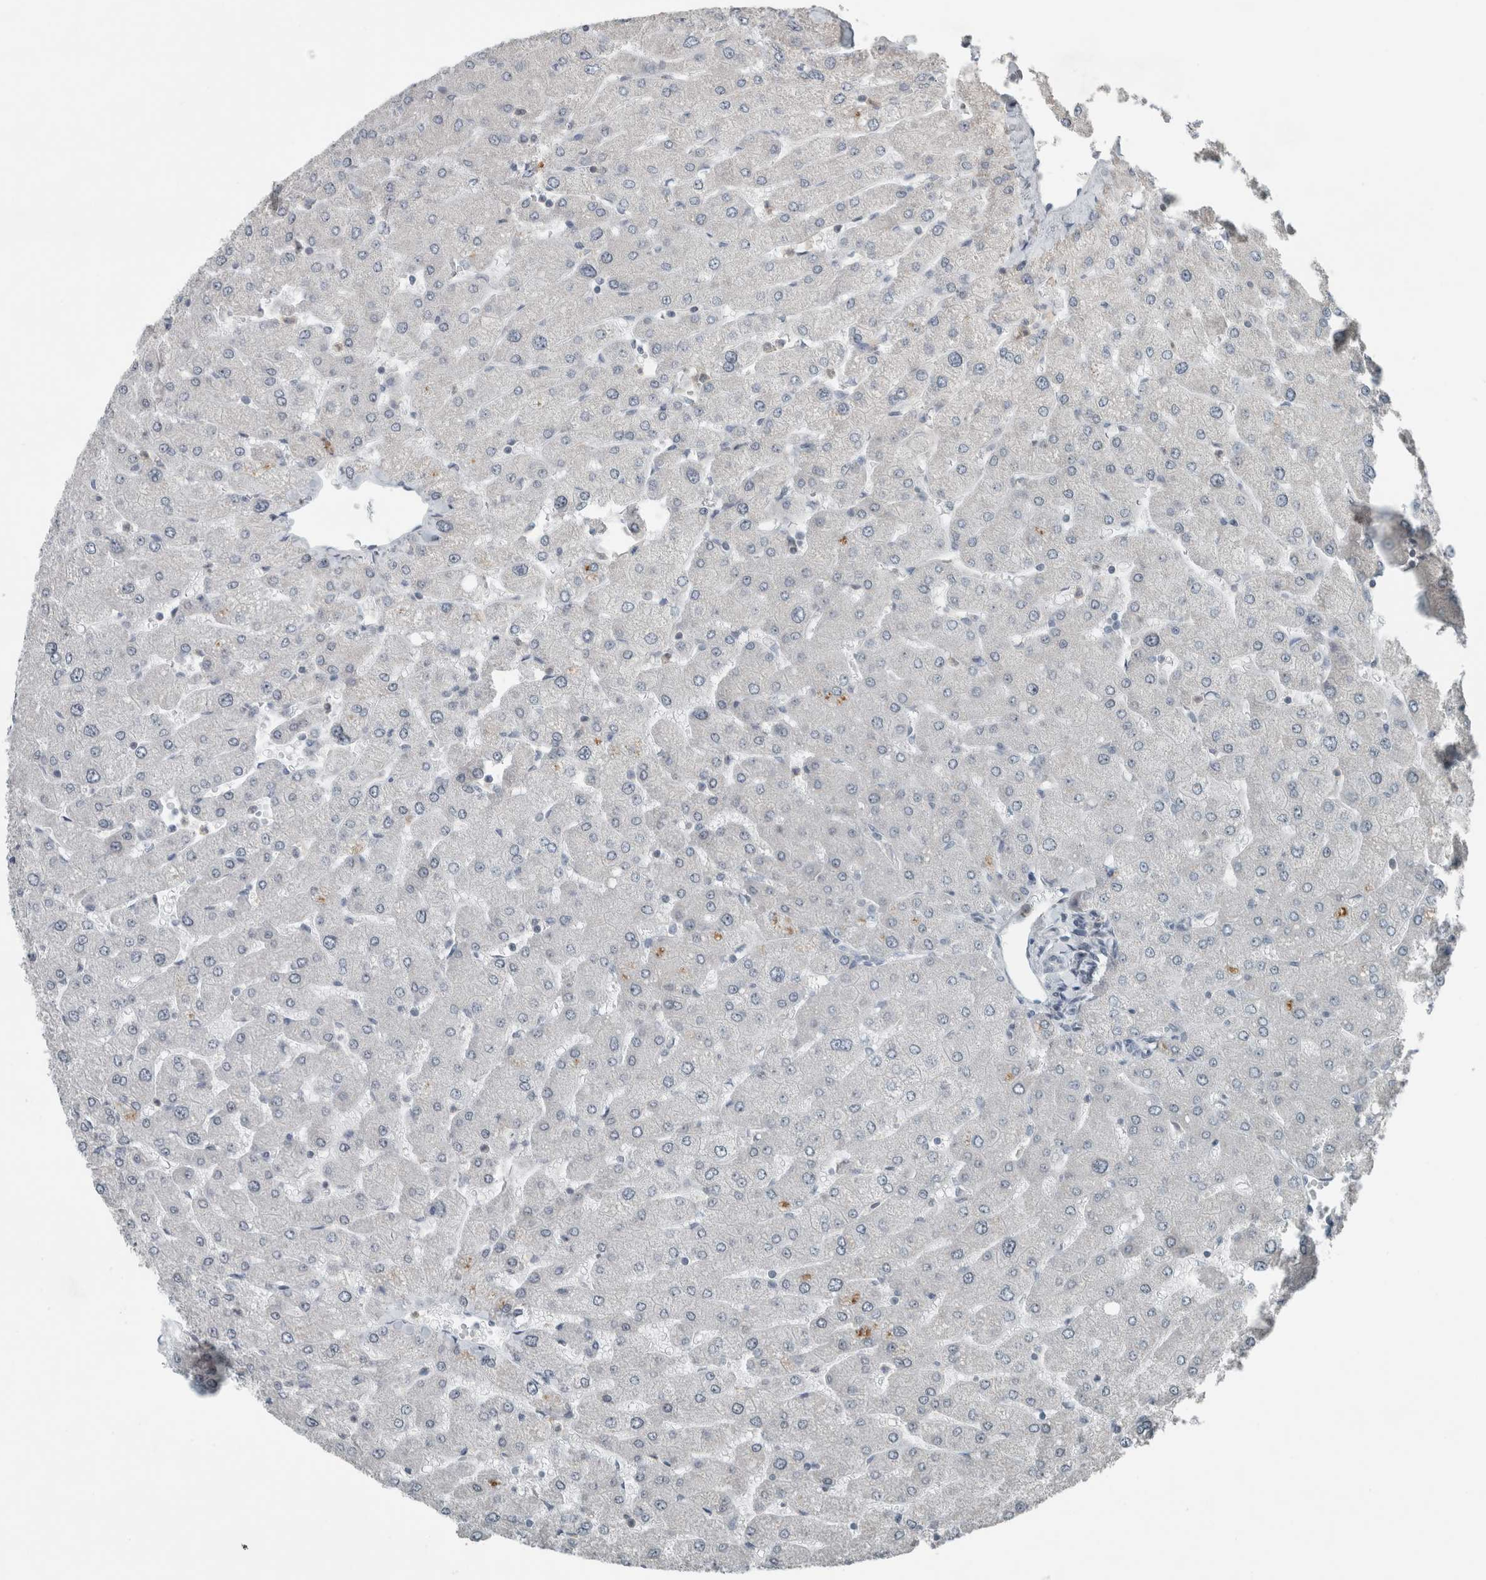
{"staining": {"intensity": "negative", "quantity": "none", "location": "none"}, "tissue": "liver", "cell_type": "Cholangiocytes", "image_type": "normal", "snomed": [{"axis": "morphology", "description": "Normal tissue, NOS"}, {"axis": "topography", "description": "Liver"}], "caption": "There is no significant expression in cholangiocytes of liver. Nuclei are stained in blue.", "gene": "RPF1", "patient": {"sex": "male", "age": 55}}